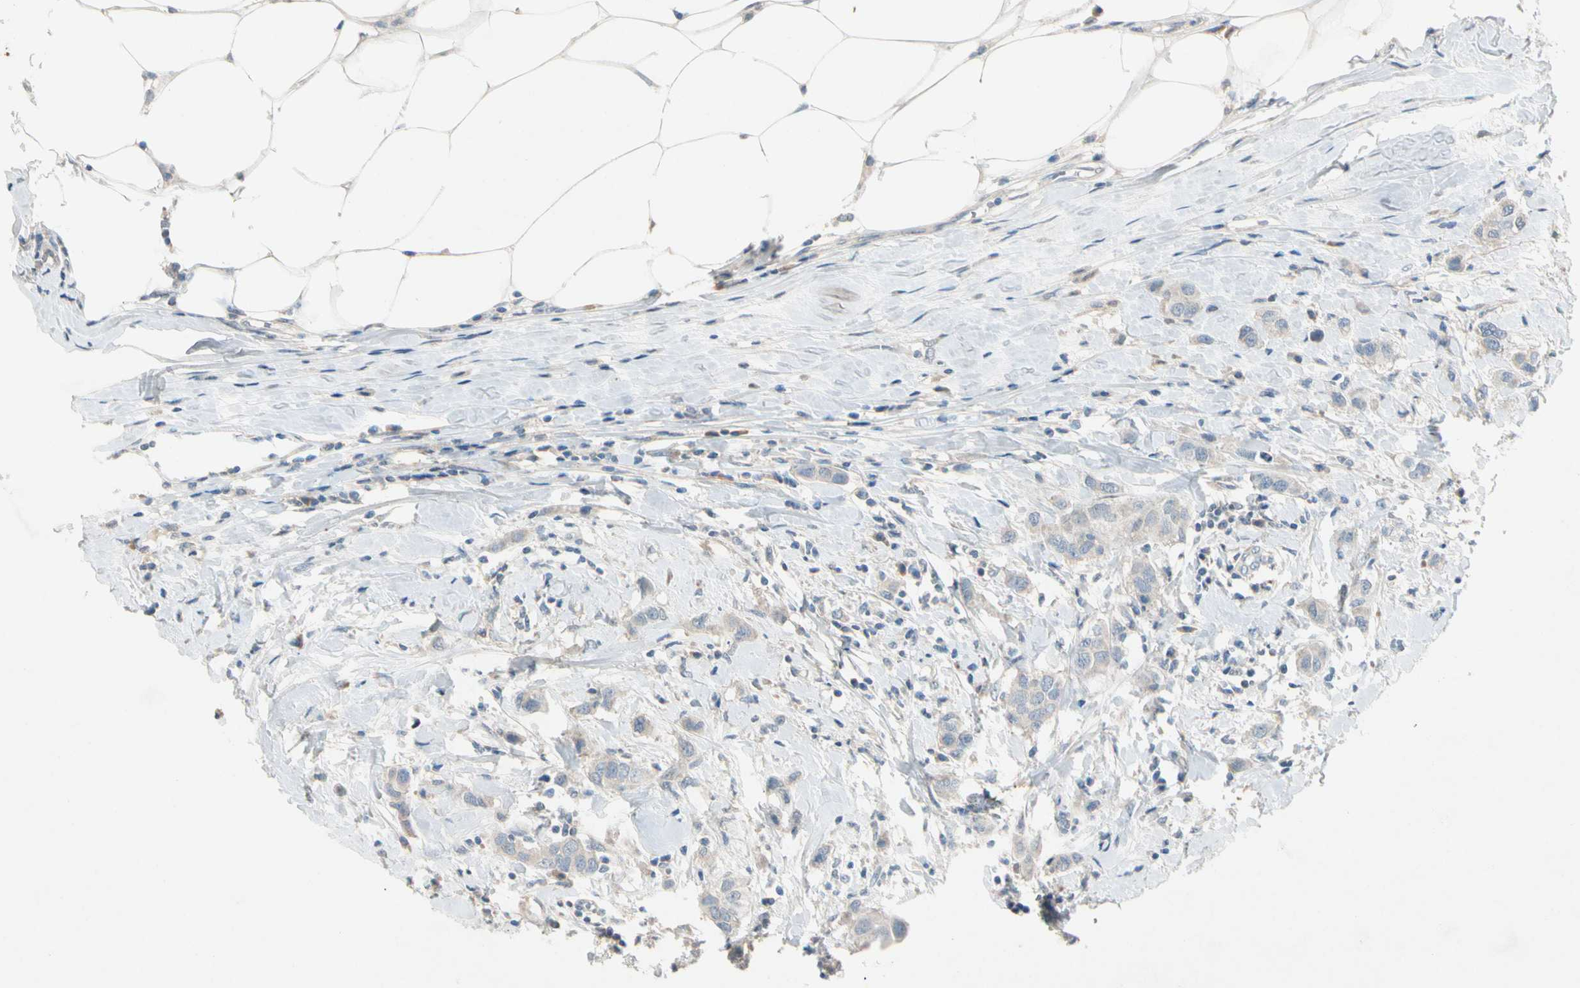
{"staining": {"intensity": "weak", "quantity": "<25%", "location": "cytoplasmic/membranous"}, "tissue": "breast cancer", "cell_type": "Tumor cells", "image_type": "cancer", "snomed": [{"axis": "morphology", "description": "Duct carcinoma"}, {"axis": "topography", "description": "Breast"}], "caption": "The IHC micrograph has no significant staining in tumor cells of breast cancer (intraductal carcinoma) tissue.", "gene": "SERPIND1", "patient": {"sex": "female", "age": 50}}